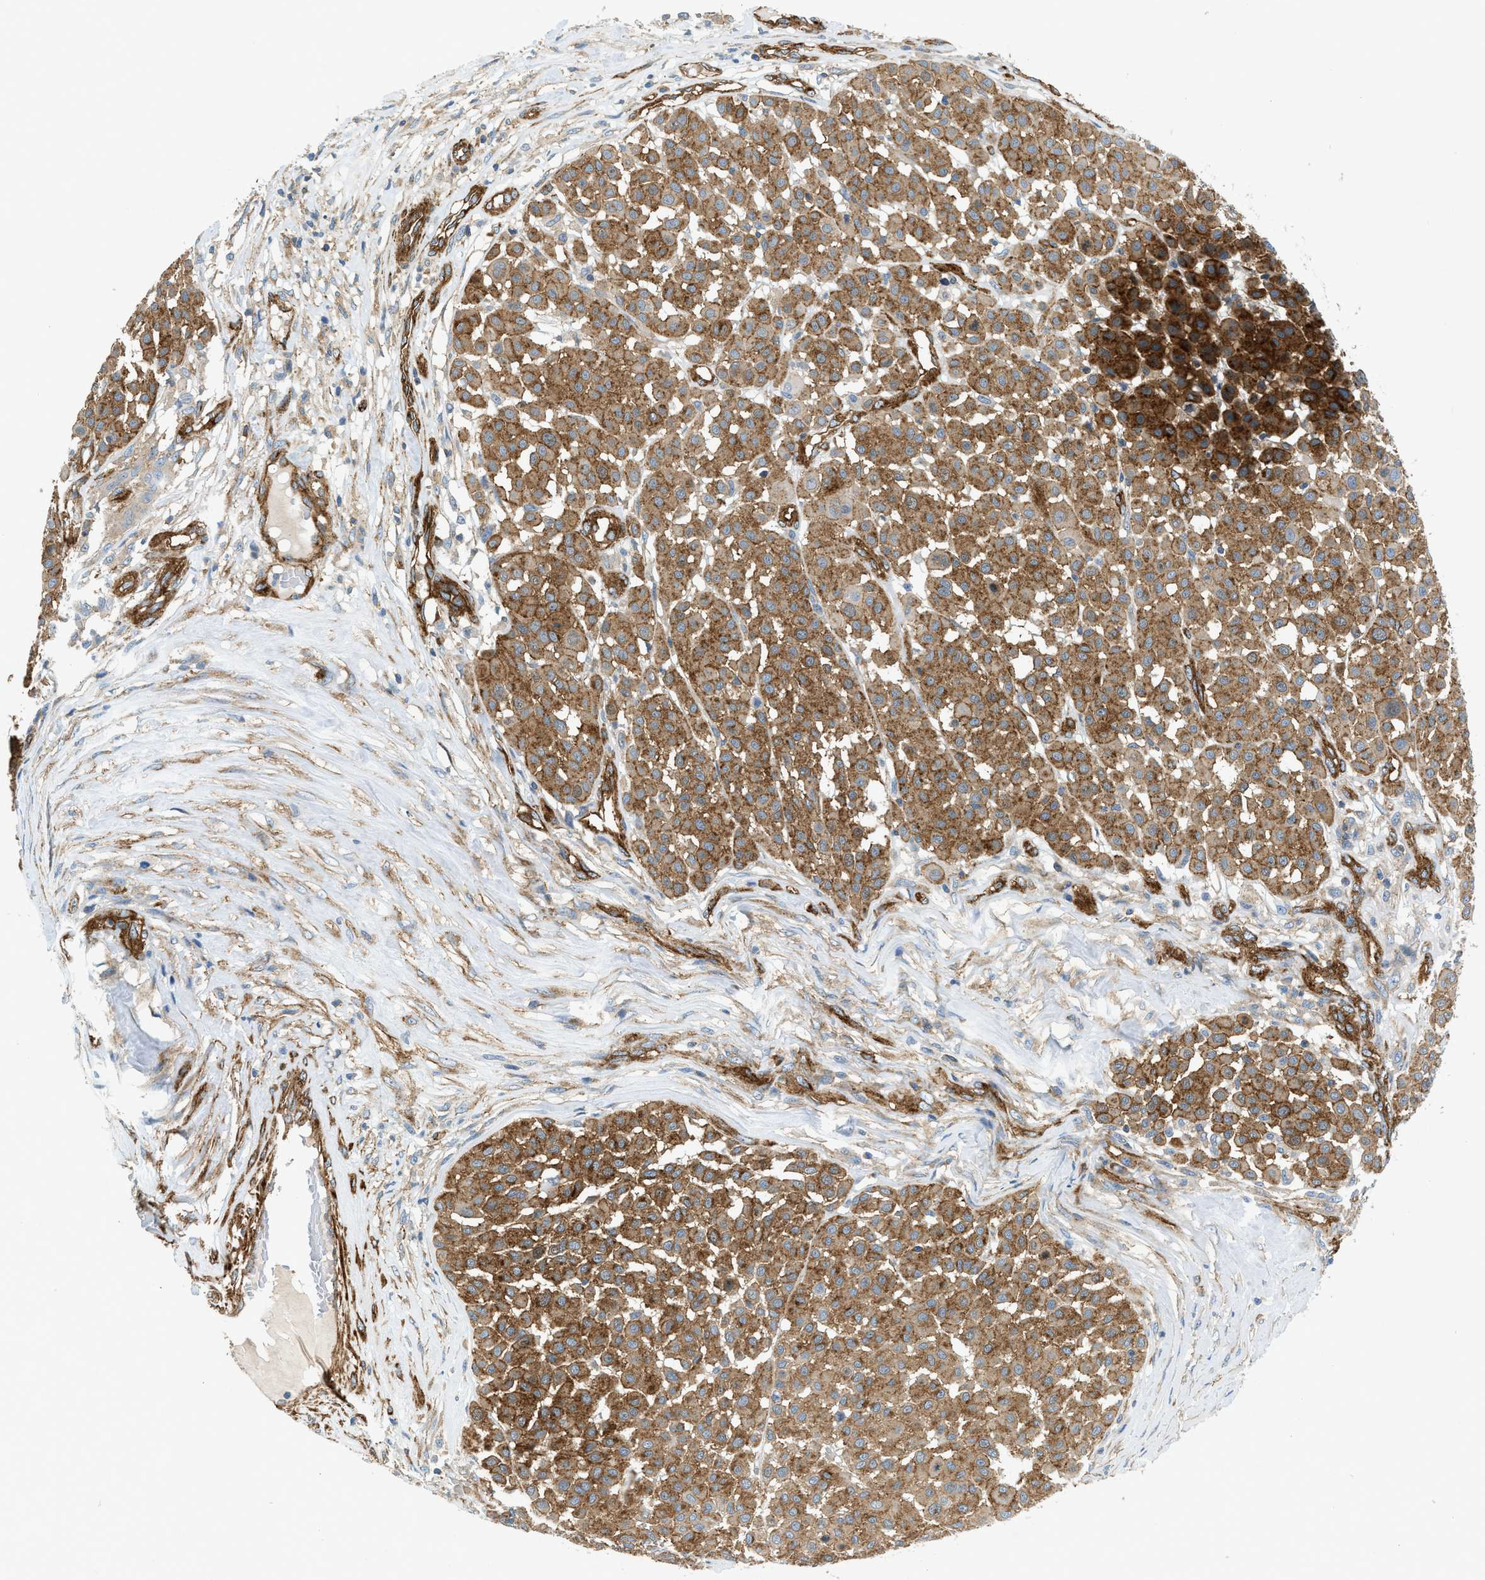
{"staining": {"intensity": "moderate", "quantity": ">75%", "location": "cytoplasmic/membranous"}, "tissue": "melanoma", "cell_type": "Tumor cells", "image_type": "cancer", "snomed": [{"axis": "morphology", "description": "Malignant melanoma, Metastatic site"}, {"axis": "topography", "description": "Soft tissue"}], "caption": "Brown immunohistochemical staining in melanoma demonstrates moderate cytoplasmic/membranous staining in approximately >75% of tumor cells.", "gene": "HIP1", "patient": {"sex": "male", "age": 41}}